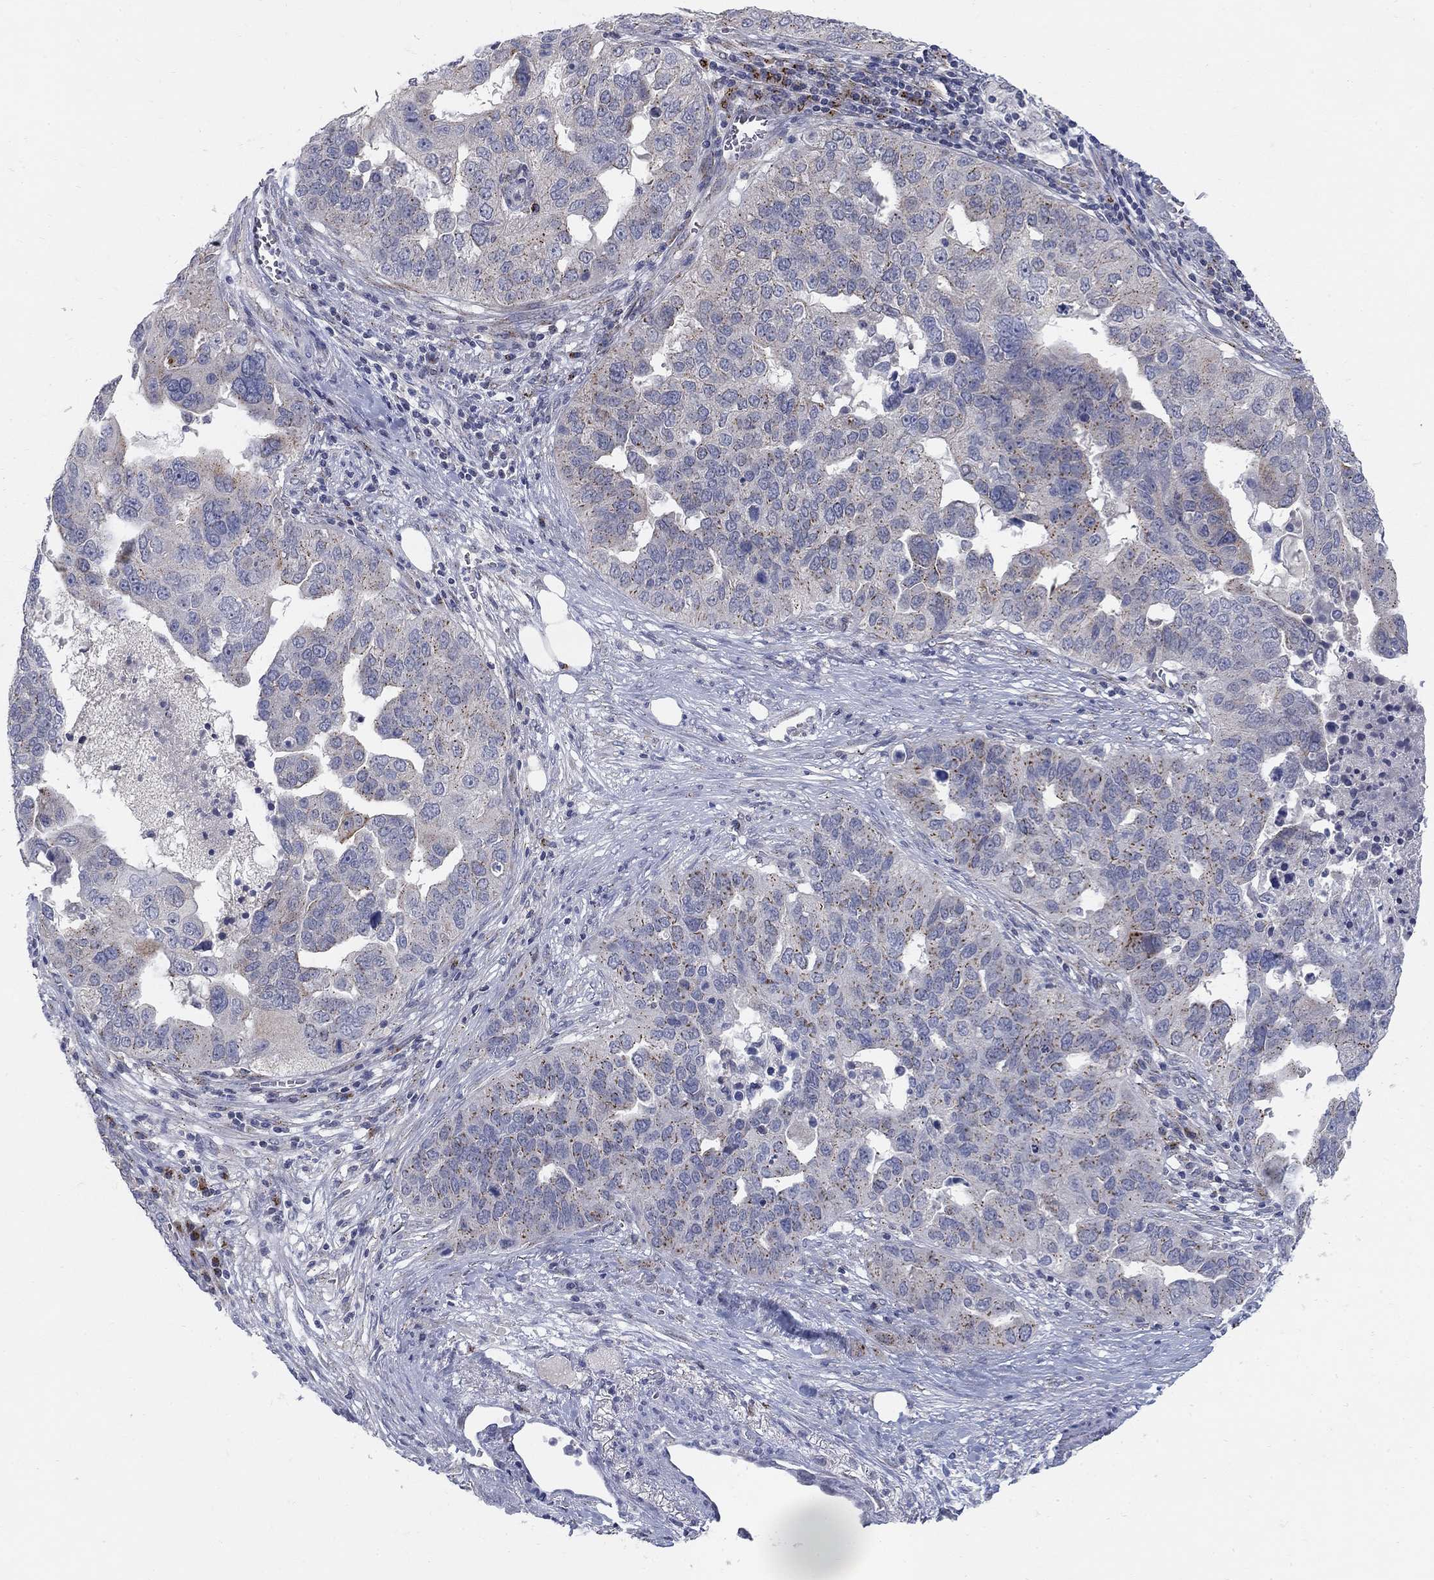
{"staining": {"intensity": "weak", "quantity": "<25%", "location": "cytoplasmic/membranous"}, "tissue": "ovarian cancer", "cell_type": "Tumor cells", "image_type": "cancer", "snomed": [{"axis": "morphology", "description": "Carcinoma, endometroid"}, {"axis": "topography", "description": "Soft tissue"}, {"axis": "topography", "description": "Ovary"}], "caption": "IHC of ovarian cancer (endometroid carcinoma) demonstrates no staining in tumor cells.", "gene": "PANK3", "patient": {"sex": "female", "age": 52}}